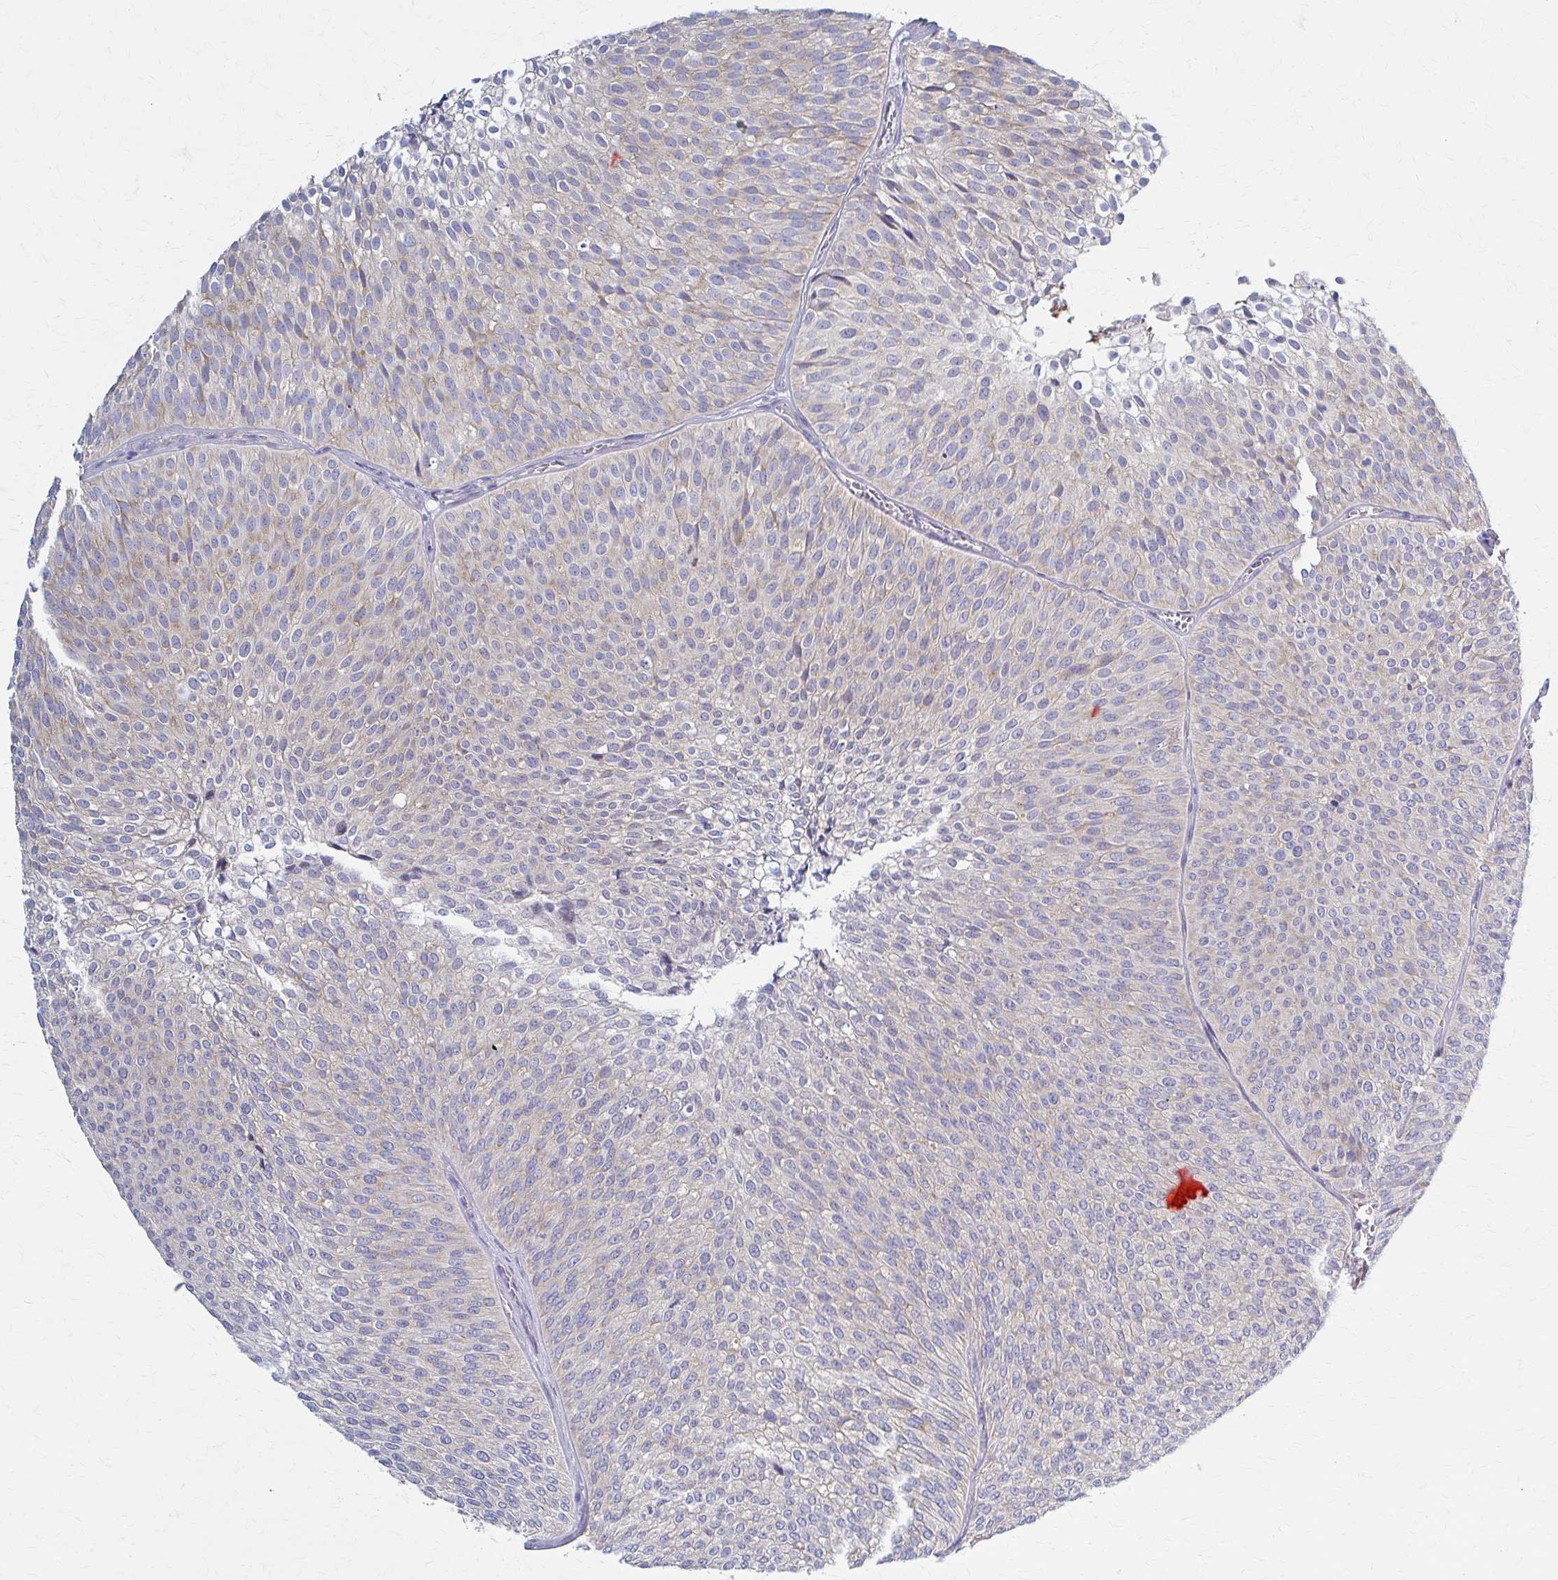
{"staining": {"intensity": "weak", "quantity": "<25%", "location": "cytoplasmic/membranous"}, "tissue": "urothelial cancer", "cell_type": "Tumor cells", "image_type": "cancer", "snomed": [{"axis": "morphology", "description": "Urothelial carcinoma, Low grade"}, {"axis": "topography", "description": "Urinary bladder"}], "caption": "Protein analysis of low-grade urothelial carcinoma exhibits no significant staining in tumor cells. (Brightfield microscopy of DAB immunohistochemistry at high magnification).", "gene": "PRKRA", "patient": {"sex": "male", "age": 91}}